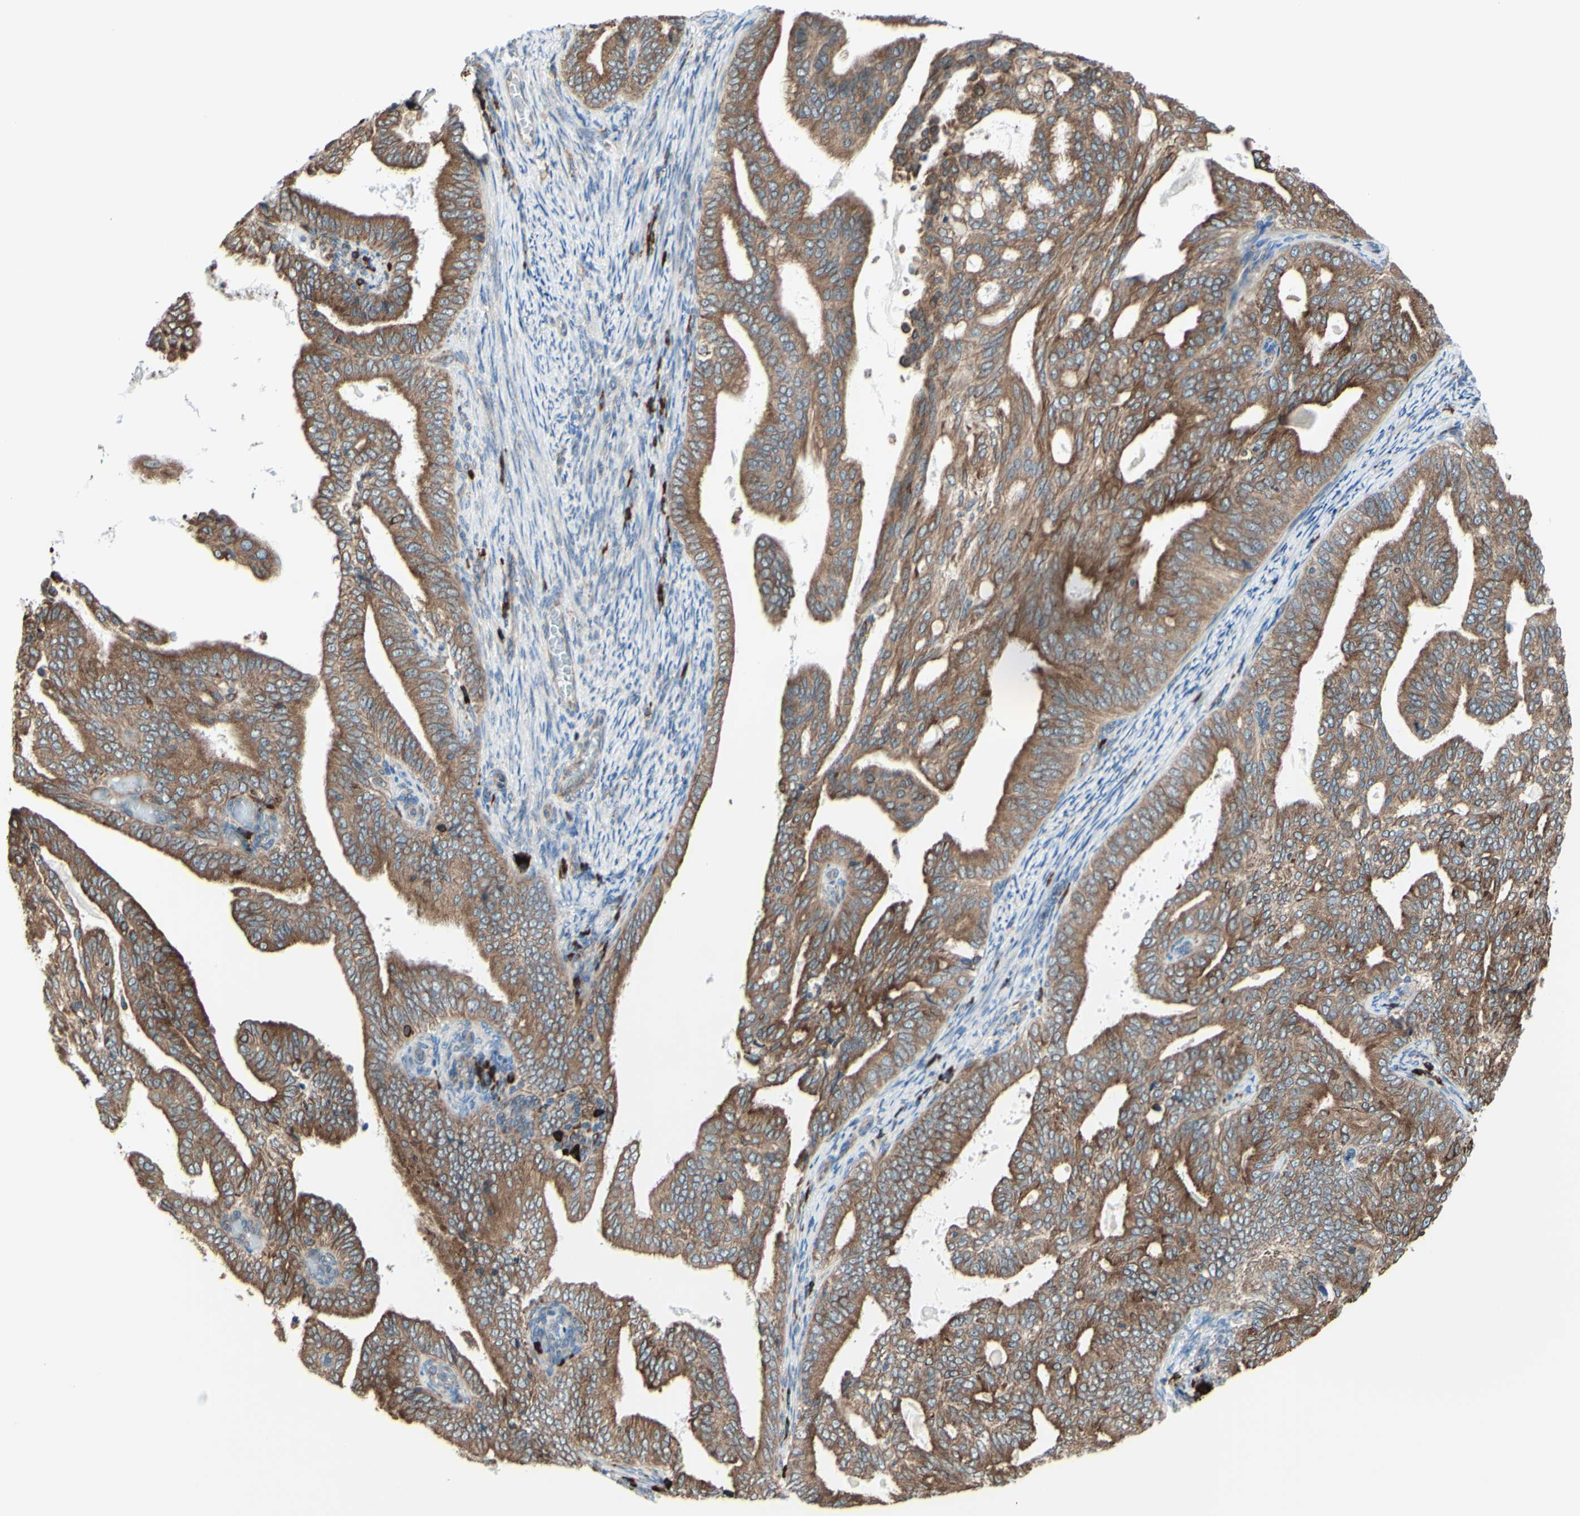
{"staining": {"intensity": "moderate", "quantity": ">75%", "location": "cytoplasmic/membranous"}, "tissue": "endometrial cancer", "cell_type": "Tumor cells", "image_type": "cancer", "snomed": [{"axis": "morphology", "description": "Adenocarcinoma, NOS"}, {"axis": "topography", "description": "Endometrium"}], "caption": "Immunohistochemical staining of endometrial cancer exhibits medium levels of moderate cytoplasmic/membranous staining in approximately >75% of tumor cells.", "gene": "DNAJB11", "patient": {"sex": "female", "age": 58}}